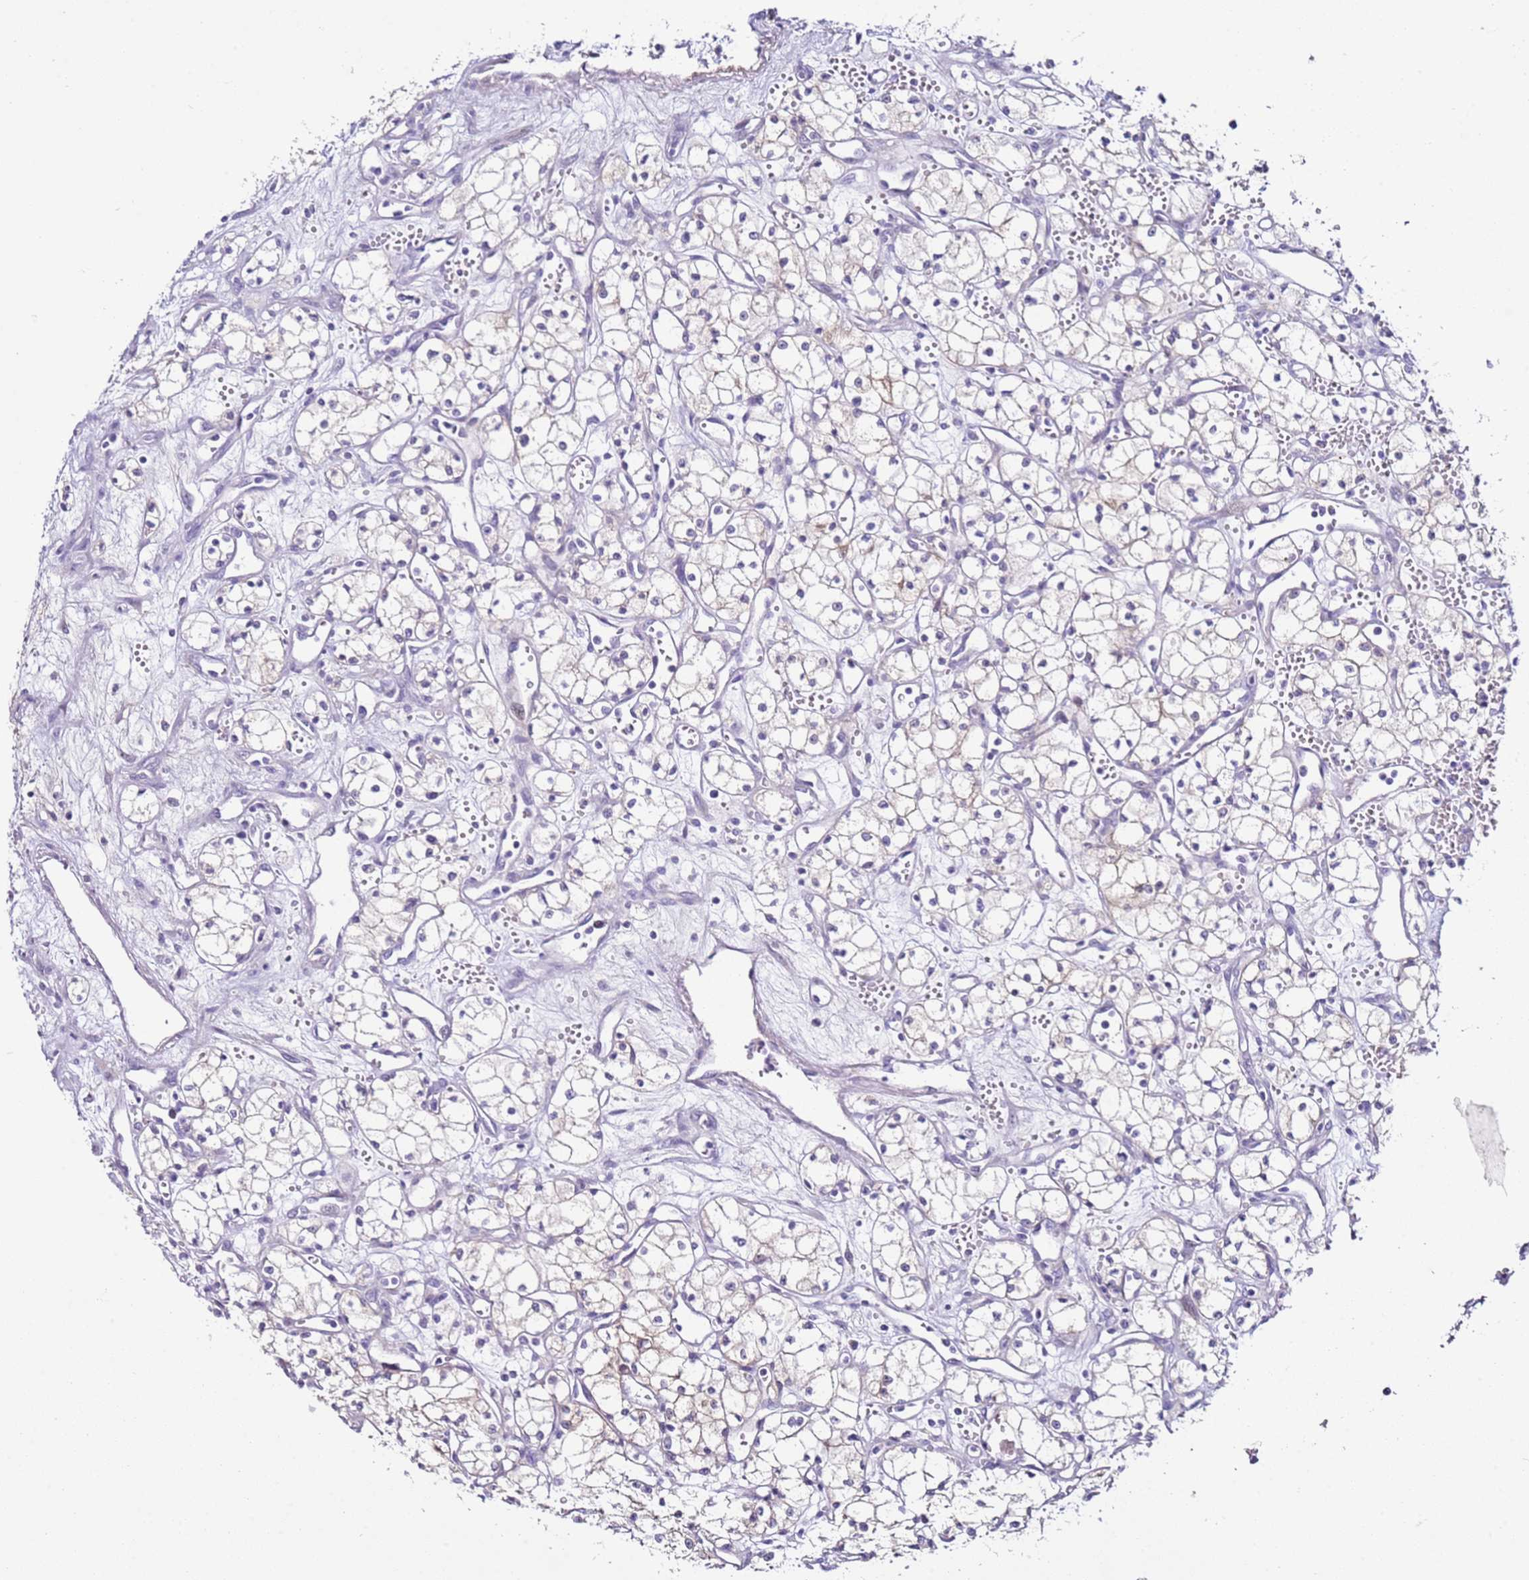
{"staining": {"intensity": "weak", "quantity": "25%-75%", "location": "cytoplasmic/membranous"}, "tissue": "renal cancer", "cell_type": "Tumor cells", "image_type": "cancer", "snomed": [{"axis": "morphology", "description": "Adenocarcinoma, NOS"}, {"axis": "topography", "description": "Kidney"}], "caption": "IHC (DAB) staining of human adenocarcinoma (renal) demonstrates weak cytoplasmic/membranous protein staining in about 25%-75% of tumor cells. (DAB IHC with brightfield microscopy, high magnification).", "gene": "HGD", "patient": {"sex": "male", "age": 59}}